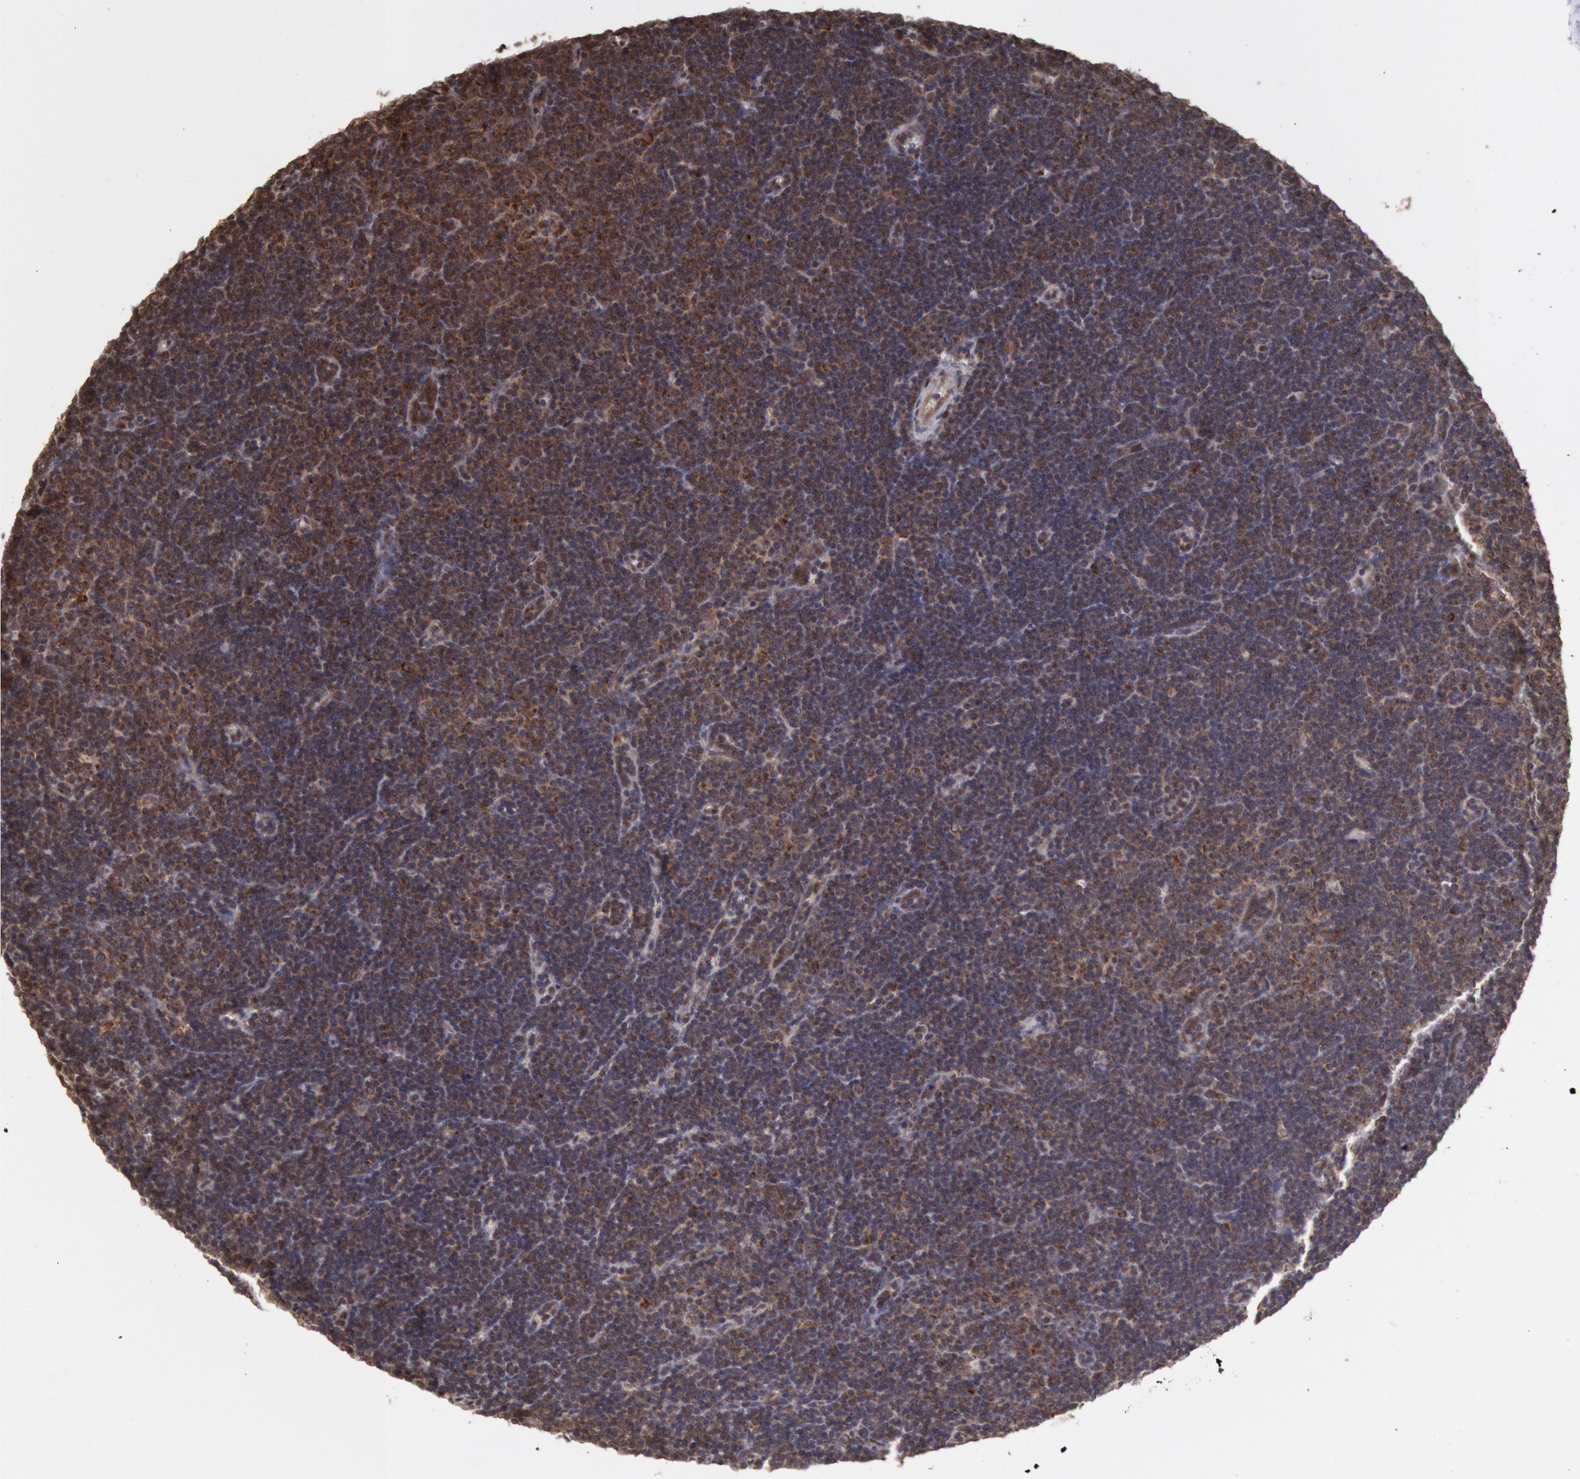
{"staining": {"intensity": "moderate", "quantity": "25%-75%", "location": "cytoplasmic/membranous"}, "tissue": "lymphoma", "cell_type": "Tumor cells", "image_type": "cancer", "snomed": [{"axis": "morphology", "description": "Malignant lymphoma, non-Hodgkin's type, Low grade"}, {"axis": "topography", "description": "Lymph node"}], "caption": "Malignant lymphoma, non-Hodgkin's type (low-grade) stained with a protein marker shows moderate staining in tumor cells.", "gene": "STX17", "patient": {"sex": "male", "age": 57}}